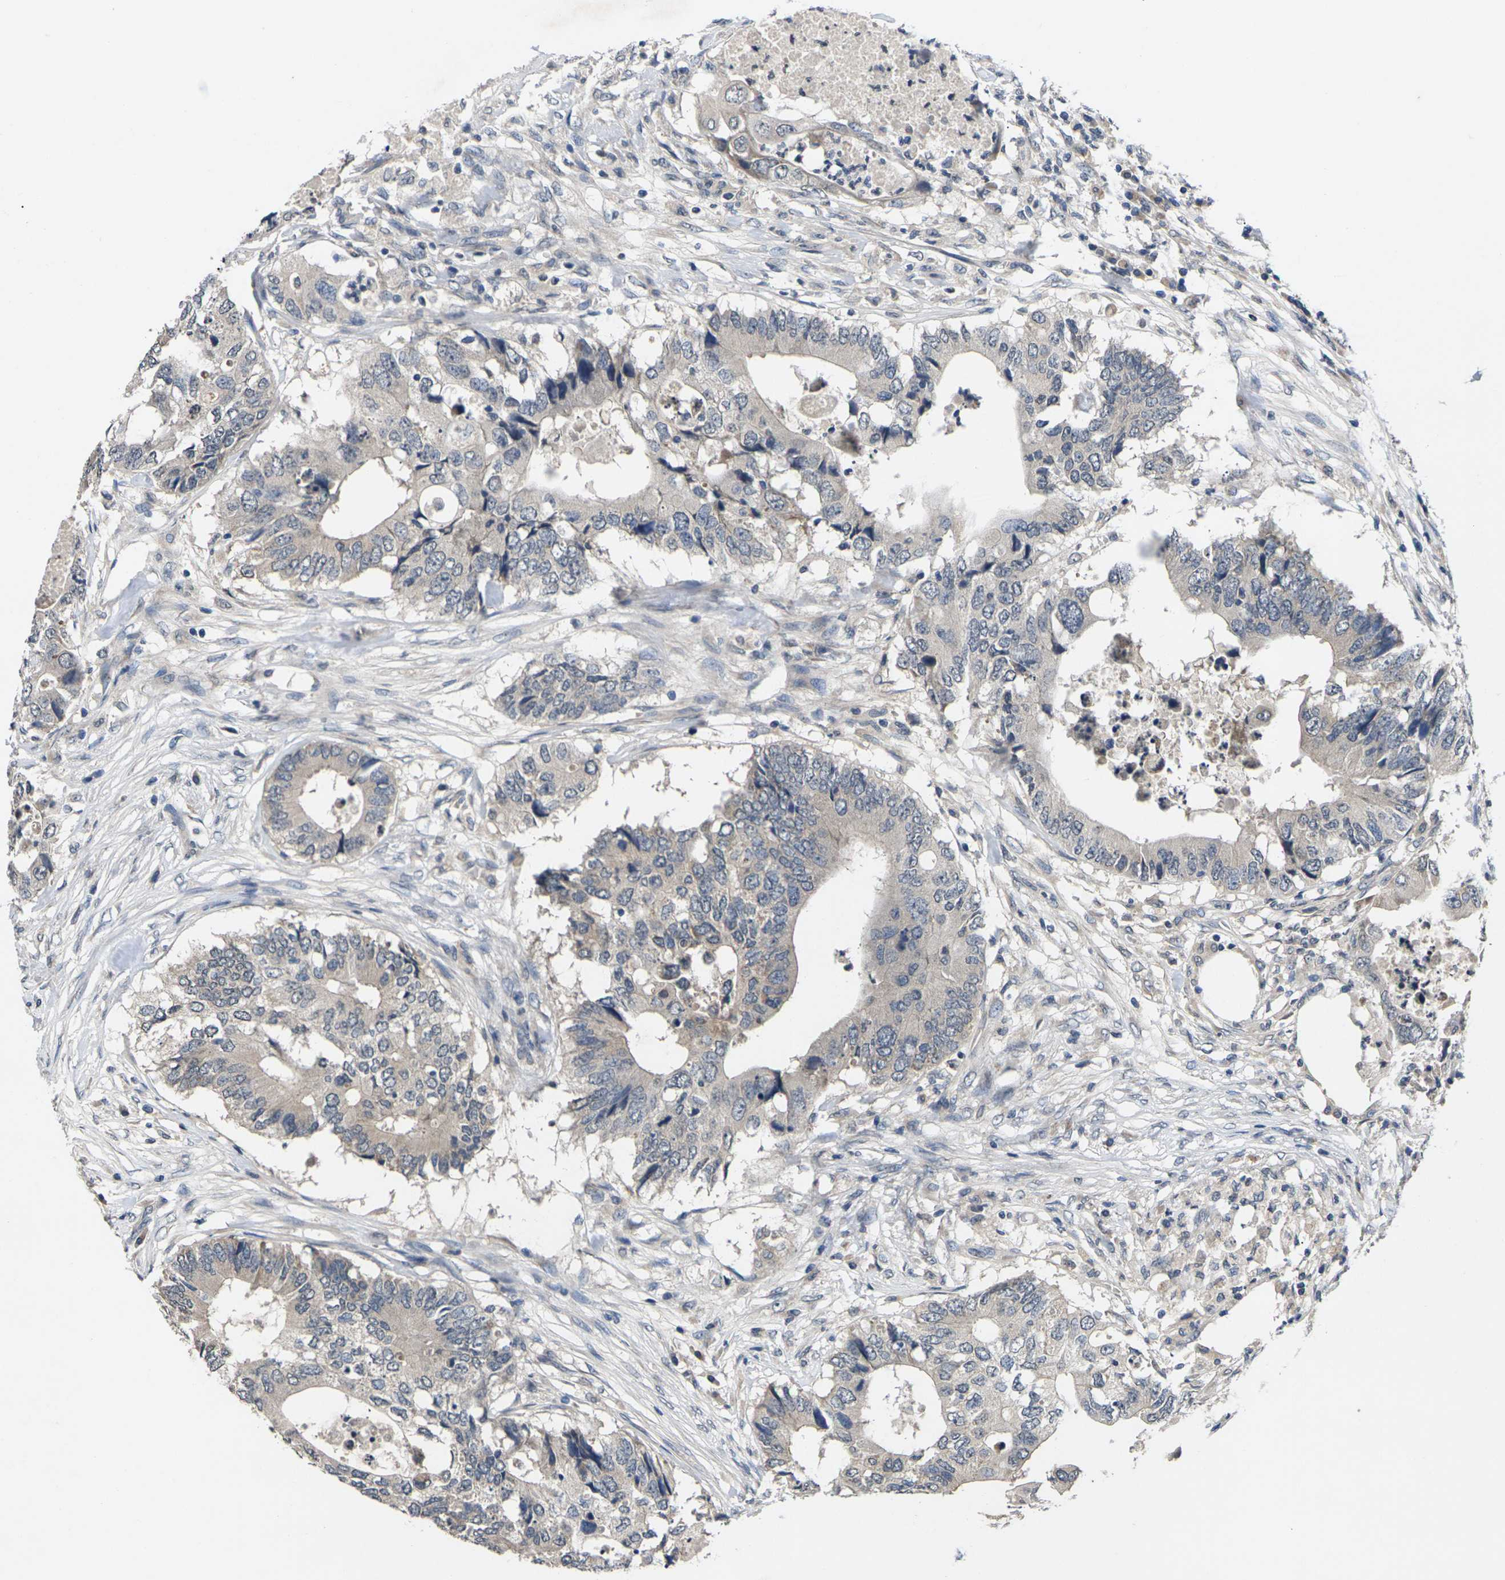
{"staining": {"intensity": "weak", "quantity": "<25%", "location": "cytoplasmic/membranous"}, "tissue": "colorectal cancer", "cell_type": "Tumor cells", "image_type": "cancer", "snomed": [{"axis": "morphology", "description": "Adenocarcinoma, NOS"}, {"axis": "topography", "description": "Colon"}], "caption": "Immunohistochemistry of human colorectal adenocarcinoma displays no expression in tumor cells.", "gene": "SLC2A2", "patient": {"sex": "male", "age": 71}}